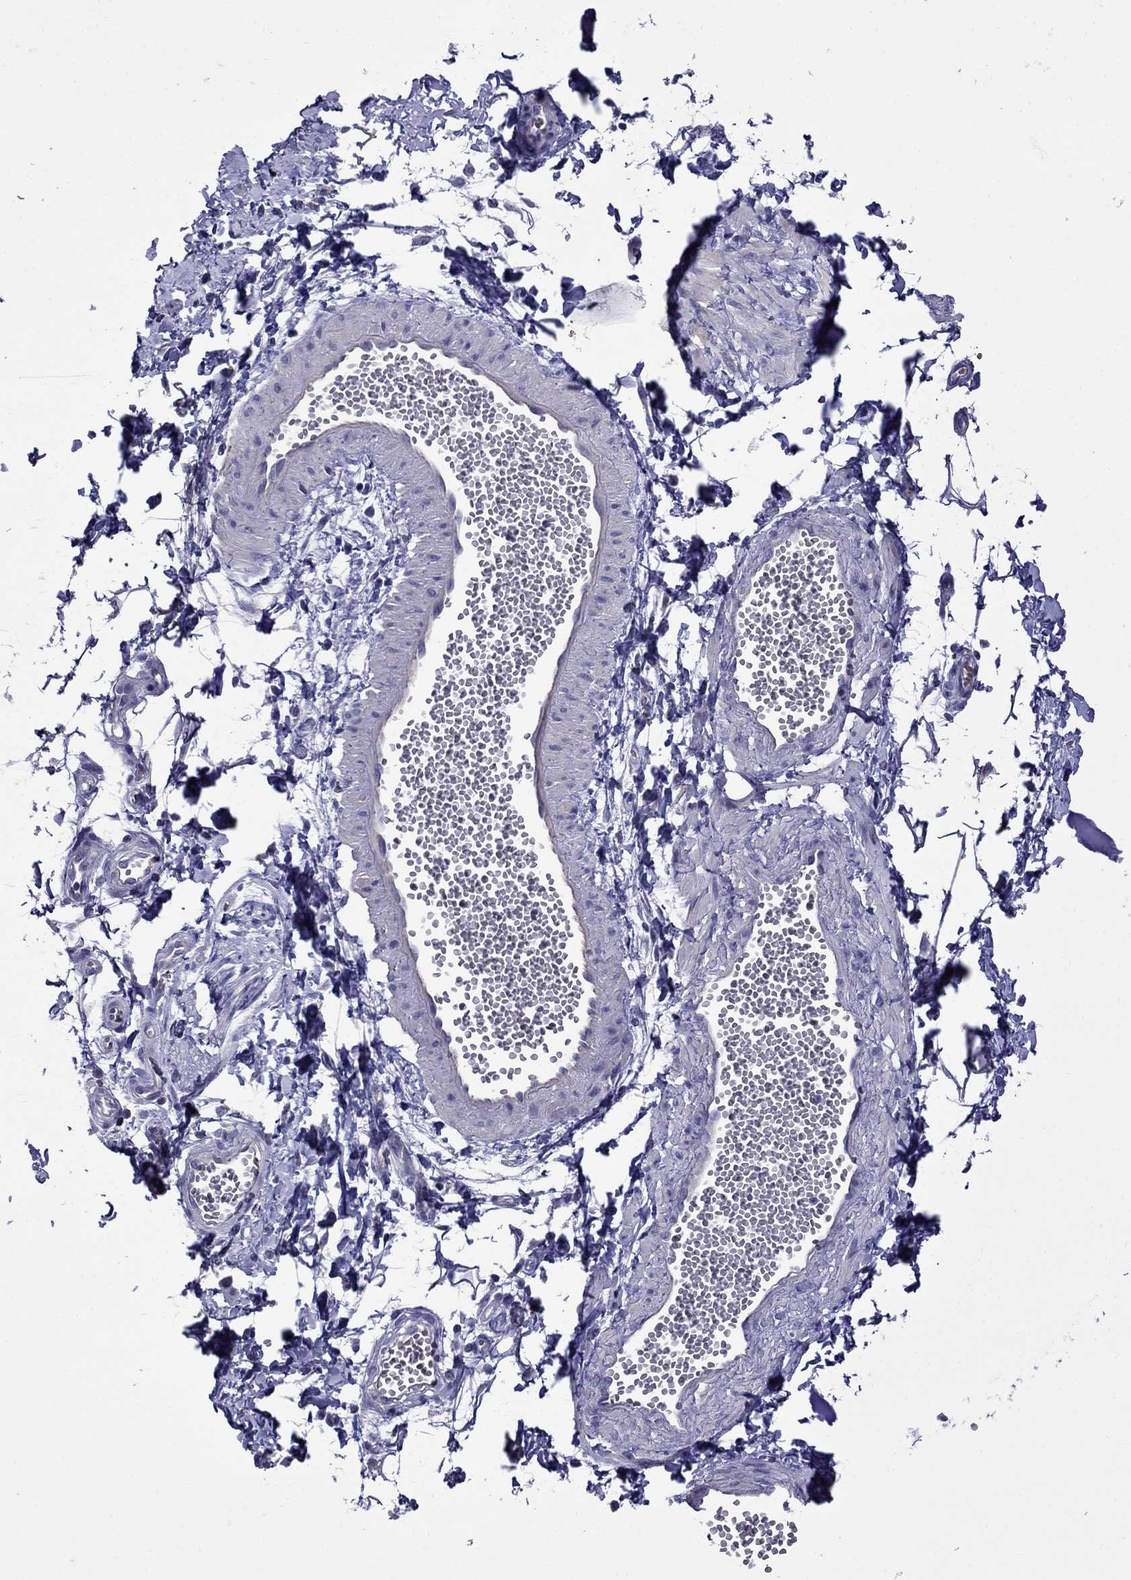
{"staining": {"intensity": "negative", "quantity": "none", "location": "none"}, "tissue": "adipose tissue", "cell_type": "Adipocytes", "image_type": "normal", "snomed": [{"axis": "morphology", "description": "Normal tissue, NOS"}, {"axis": "topography", "description": "Smooth muscle"}, {"axis": "topography", "description": "Peripheral nerve tissue"}], "caption": "This is a photomicrograph of immunohistochemistry staining of normal adipose tissue, which shows no positivity in adipocytes. (Brightfield microscopy of DAB (3,3'-diaminobenzidine) immunohistochemistry (IHC) at high magnification).", "gene": "STAR", "patient": {"sex": "male", "age": 22}}